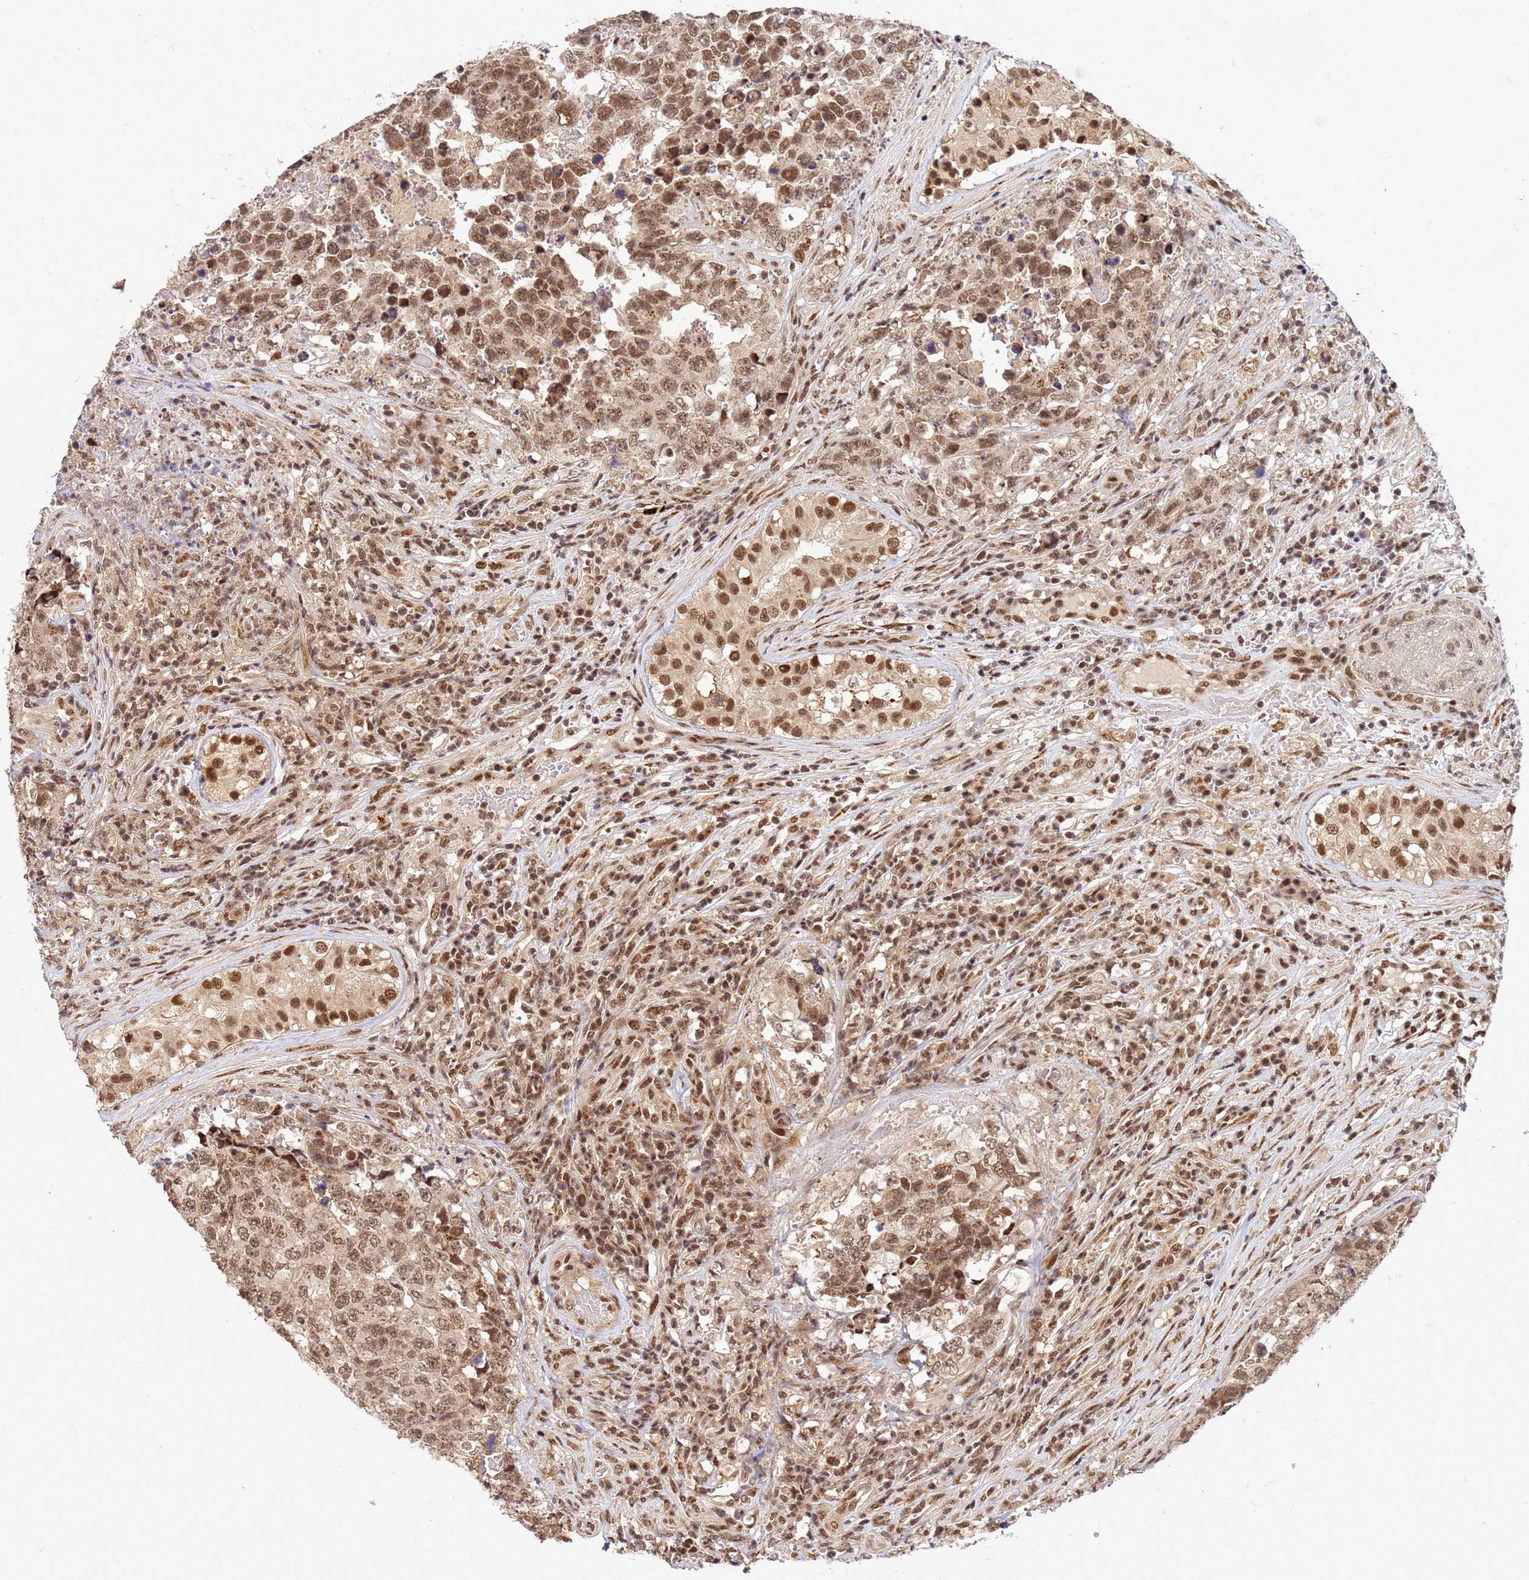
{"staining": {"intensity": "moderate", "quantity": ">75%", "location": "nuclear"}, "tissue": "testis cancer", "cell_type": "Tumor cells", "image_type": "cancer", "snomed": [{"axis": "morphology", "description": "Normal tissue, NOS"}, {"axis": "morphology", "description": "Carcinoma, Embryonal, NOS"}, {"axis": "topography", "description": "Testis"}, {"axis": "topography", "description": "Epididymis"}], "caption": "Human testis cancer (embryonal carcinoma) stained with a brown dye shows moderate nuclear positive staining in approximately >75% of tumor cells.", "gene": "NCBP2", "patient": {"sex": "male", "age": 25}}